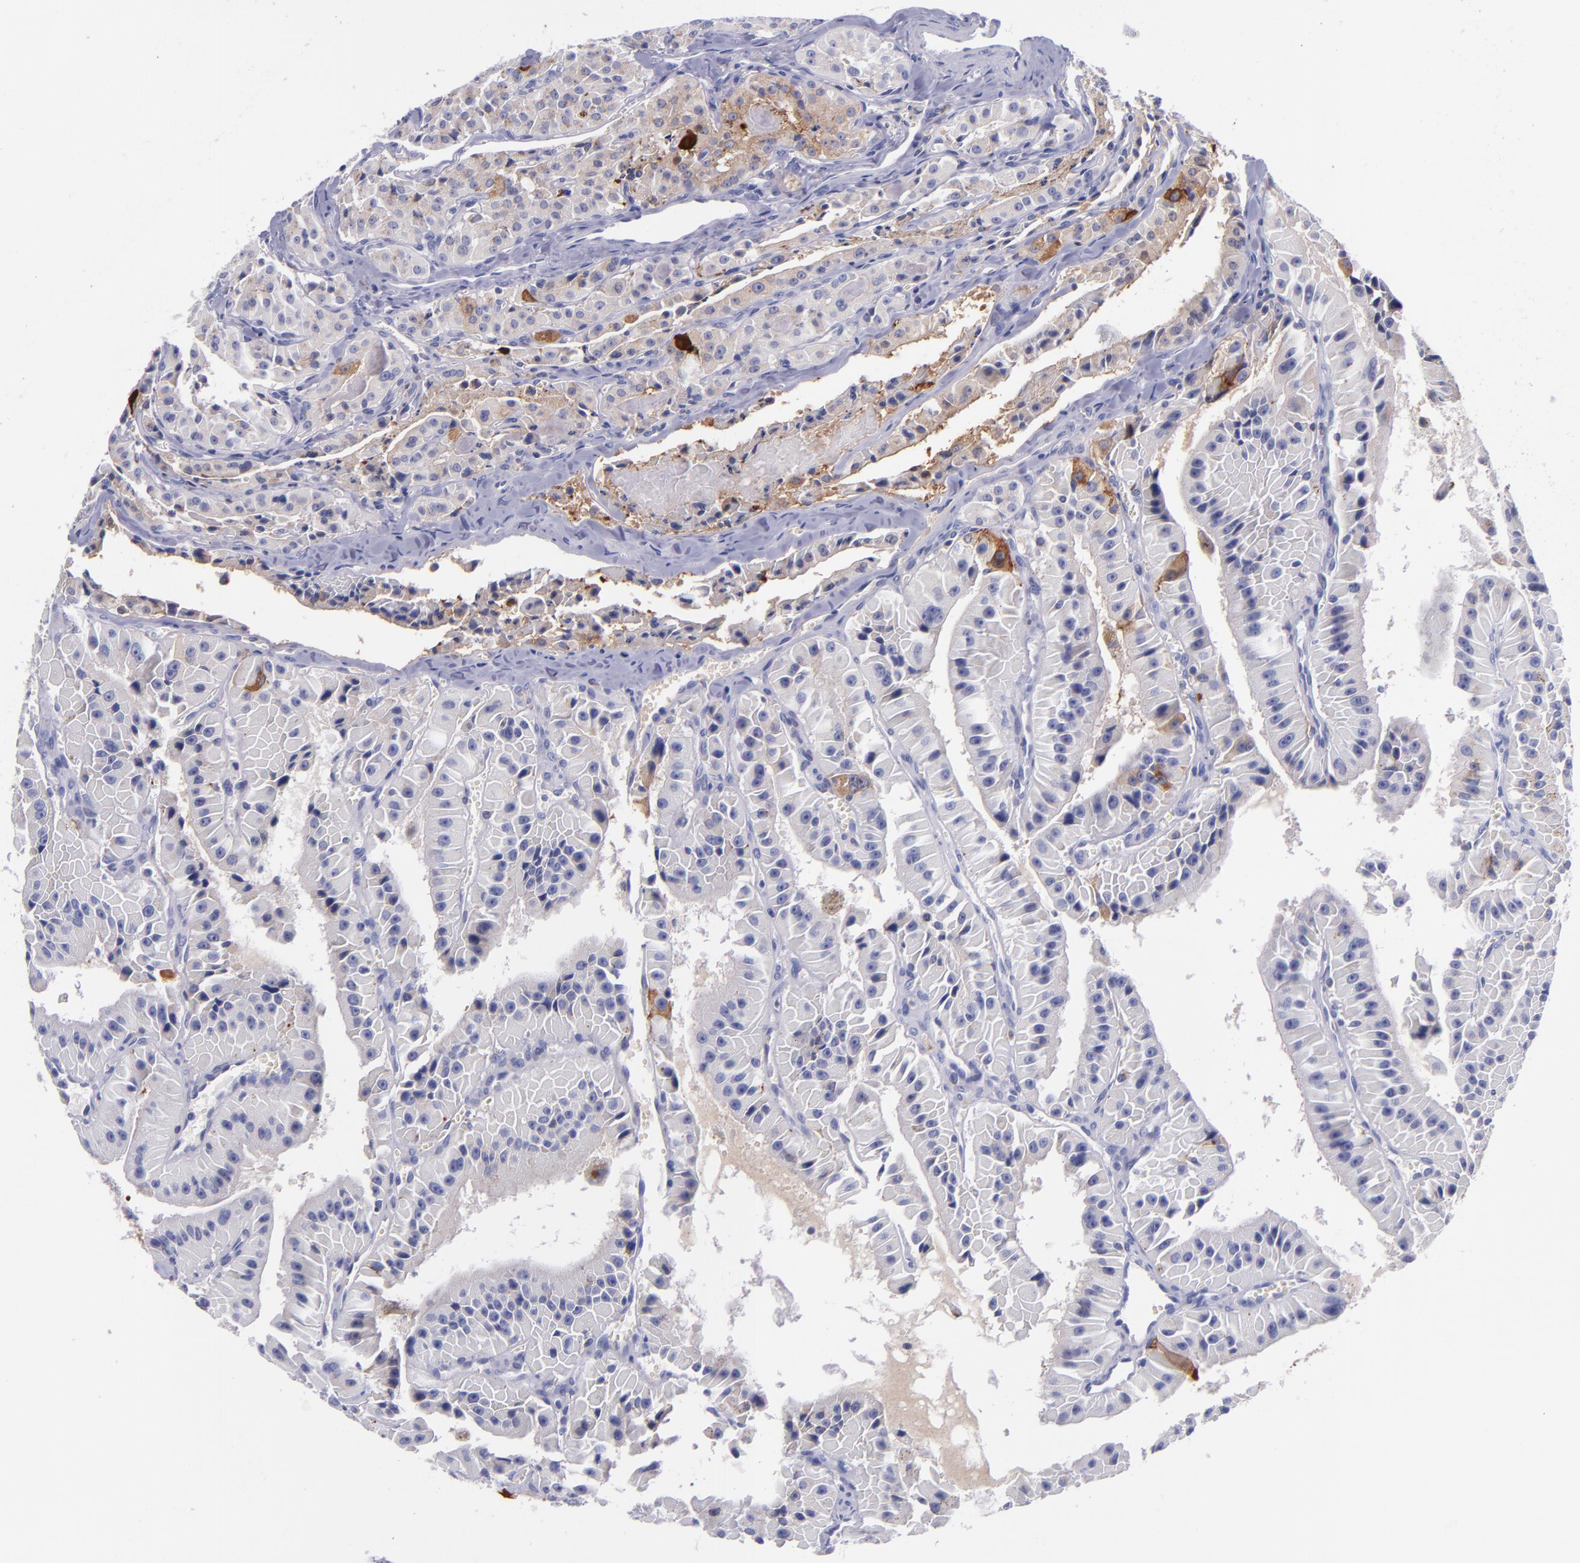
{"staining": {"intensity": "strong", "quantity": "<25%", "location": "nuclear"}, "tissue": "thyroid cancer", "cell_type": "Tumor cells", "image_type": "cancer", "snomed": [{"axis": "morphology", "description": "Carcinoma, NOS"}, {"axis": "topography", "description": "Thyroid gland"}], "caption": "DAB (3,3'-diaminobenzidine) immunohistochemical staining of thyroid carcinoma reveals strong nuclear protein staining in about <25% of tumor cells.", "gene": "IVL", "patient": {"sex": "male", "age": 76}}